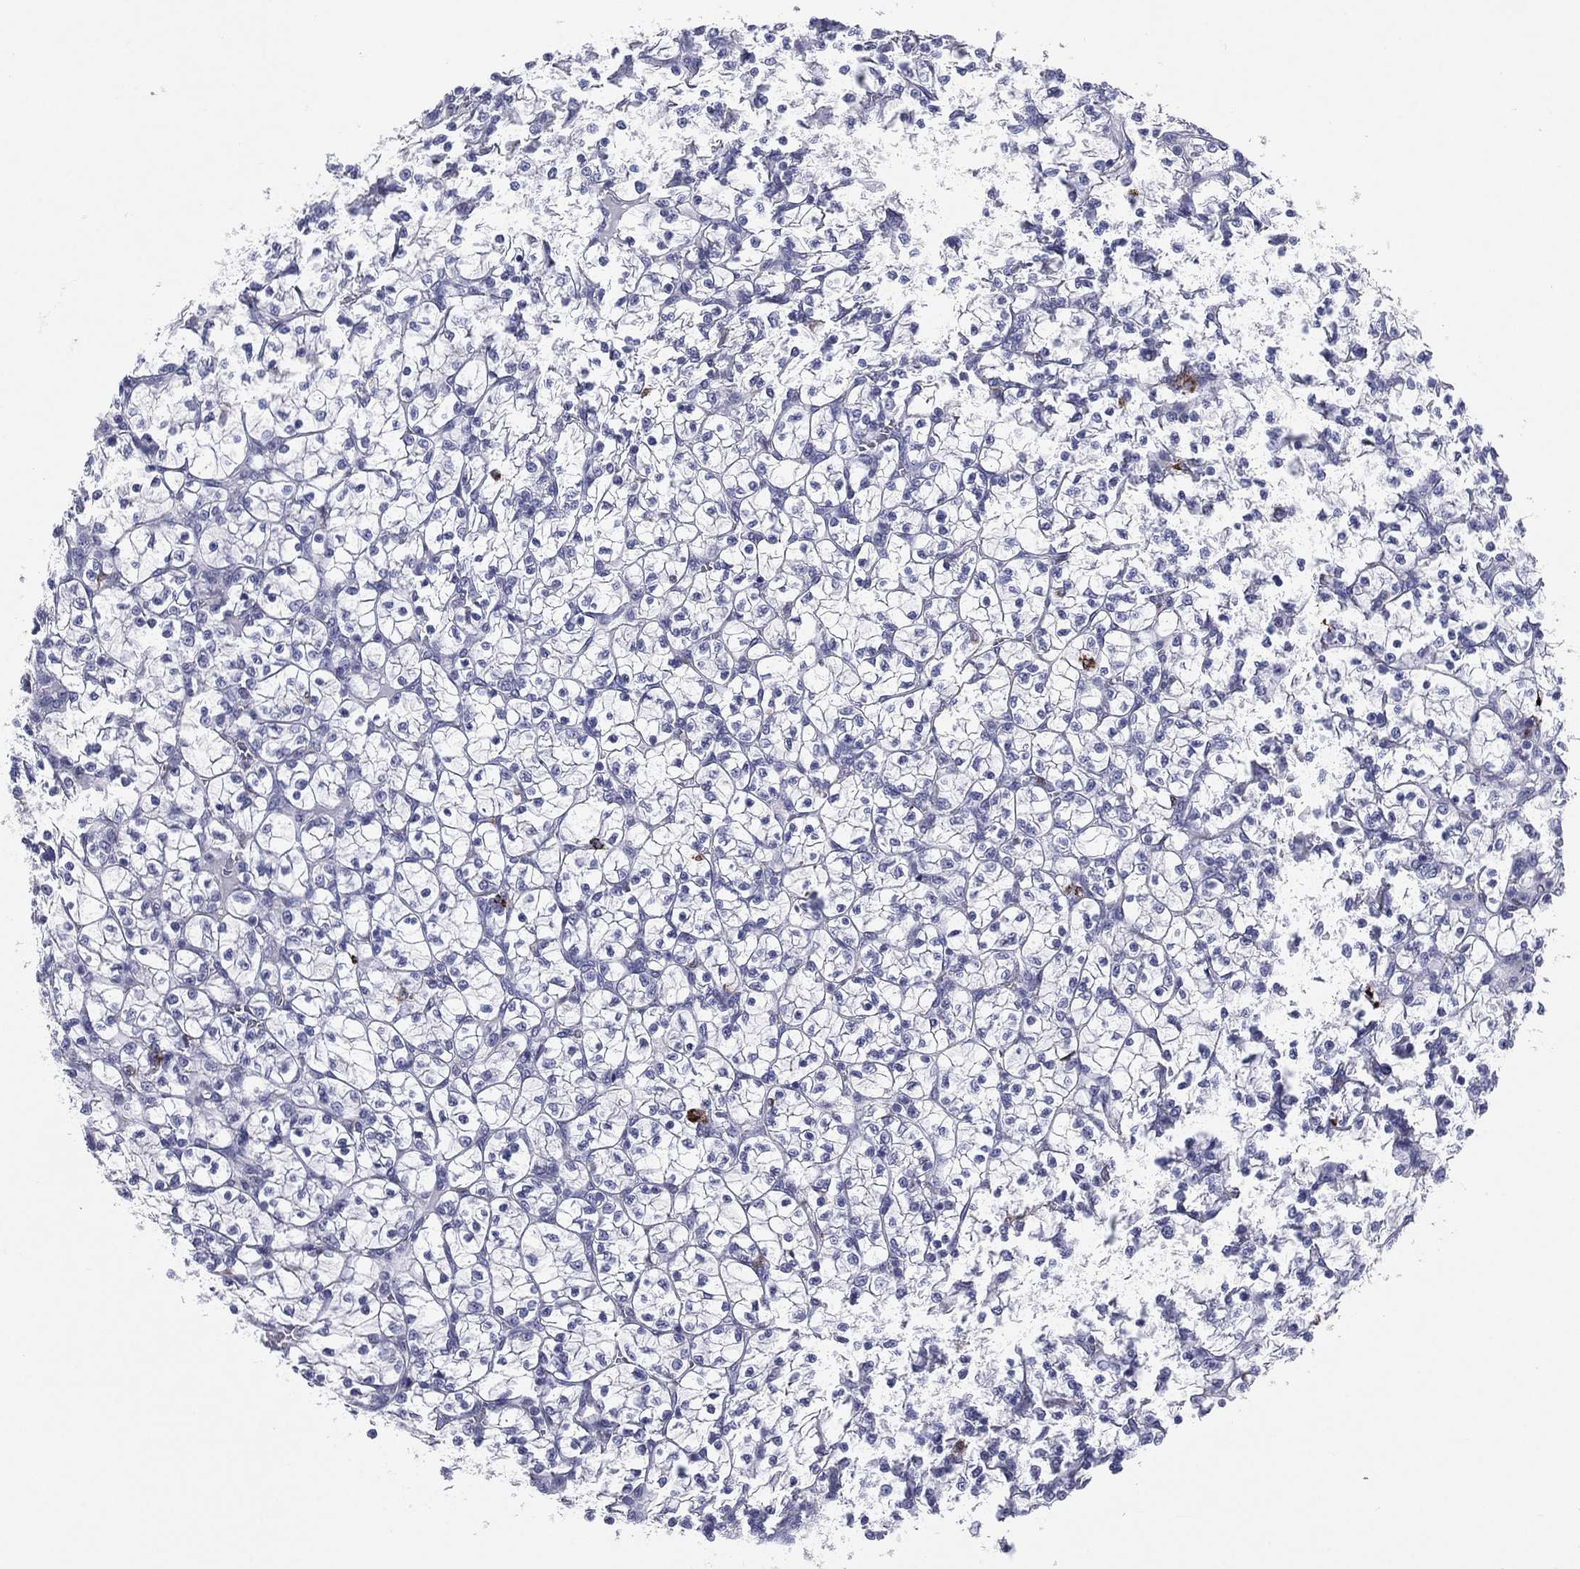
{"staining": {"intensity": "negative", "quantity": "none", "location": "none"}, "tissue": "renal cancer", "cell_type": "Tumor cells", "image_type": "cancer", "snomed": [{"axis": "morphology", "description": "Adenocarcinoma, NOS"}, {"axis": "topography", "description": "Kidney"}], "caption": "Adenocarcinoma (renal) was stained to show a protein in brown. There is no significant positivity in tumor cells.", "gene": "HLA-DOA", "patient": {"sex": "female", "age": 89}}